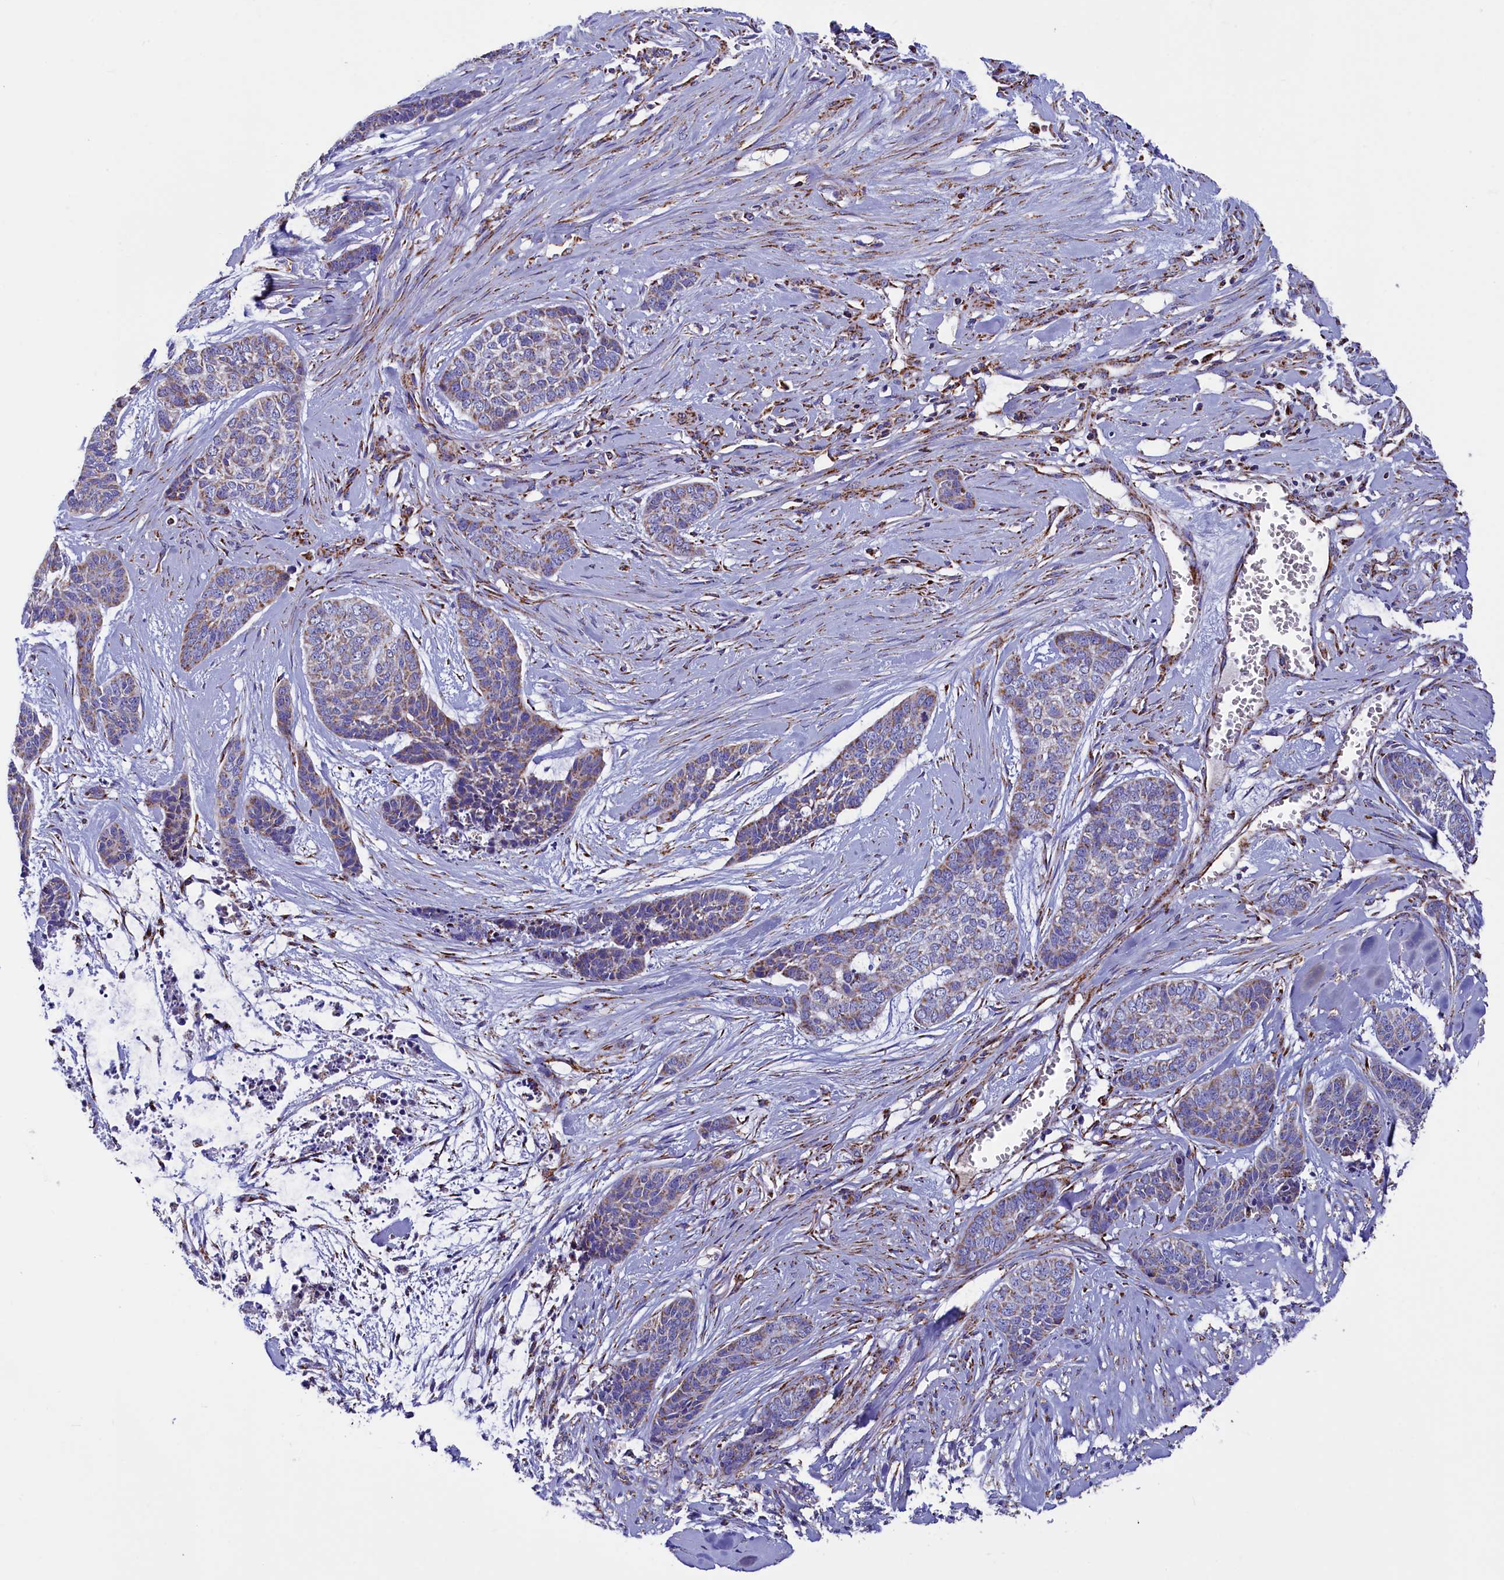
{"staining": {"intensity": "weak", "quantity": "25%-75%", "location": "cytoplasmic/membranous"}, "tissue": "skin cancer", "cell_type": "Tumor cells", "image_type": "cancer", "snomed": [{"axis": "morphology", "description": "Basal cell carcinoma"}, {"axis": "topography", "description": "Skin"}], "caption": "This micrograph displays skin cancer stained with IHC to label a protein in brown. The cytoplasmic/membranous of tumor cells show weak positivity for the protein. Nuclei are counter-stained blue.", "gene": "SLC39A3", "patient": {"sex": "female", "age": 64}}